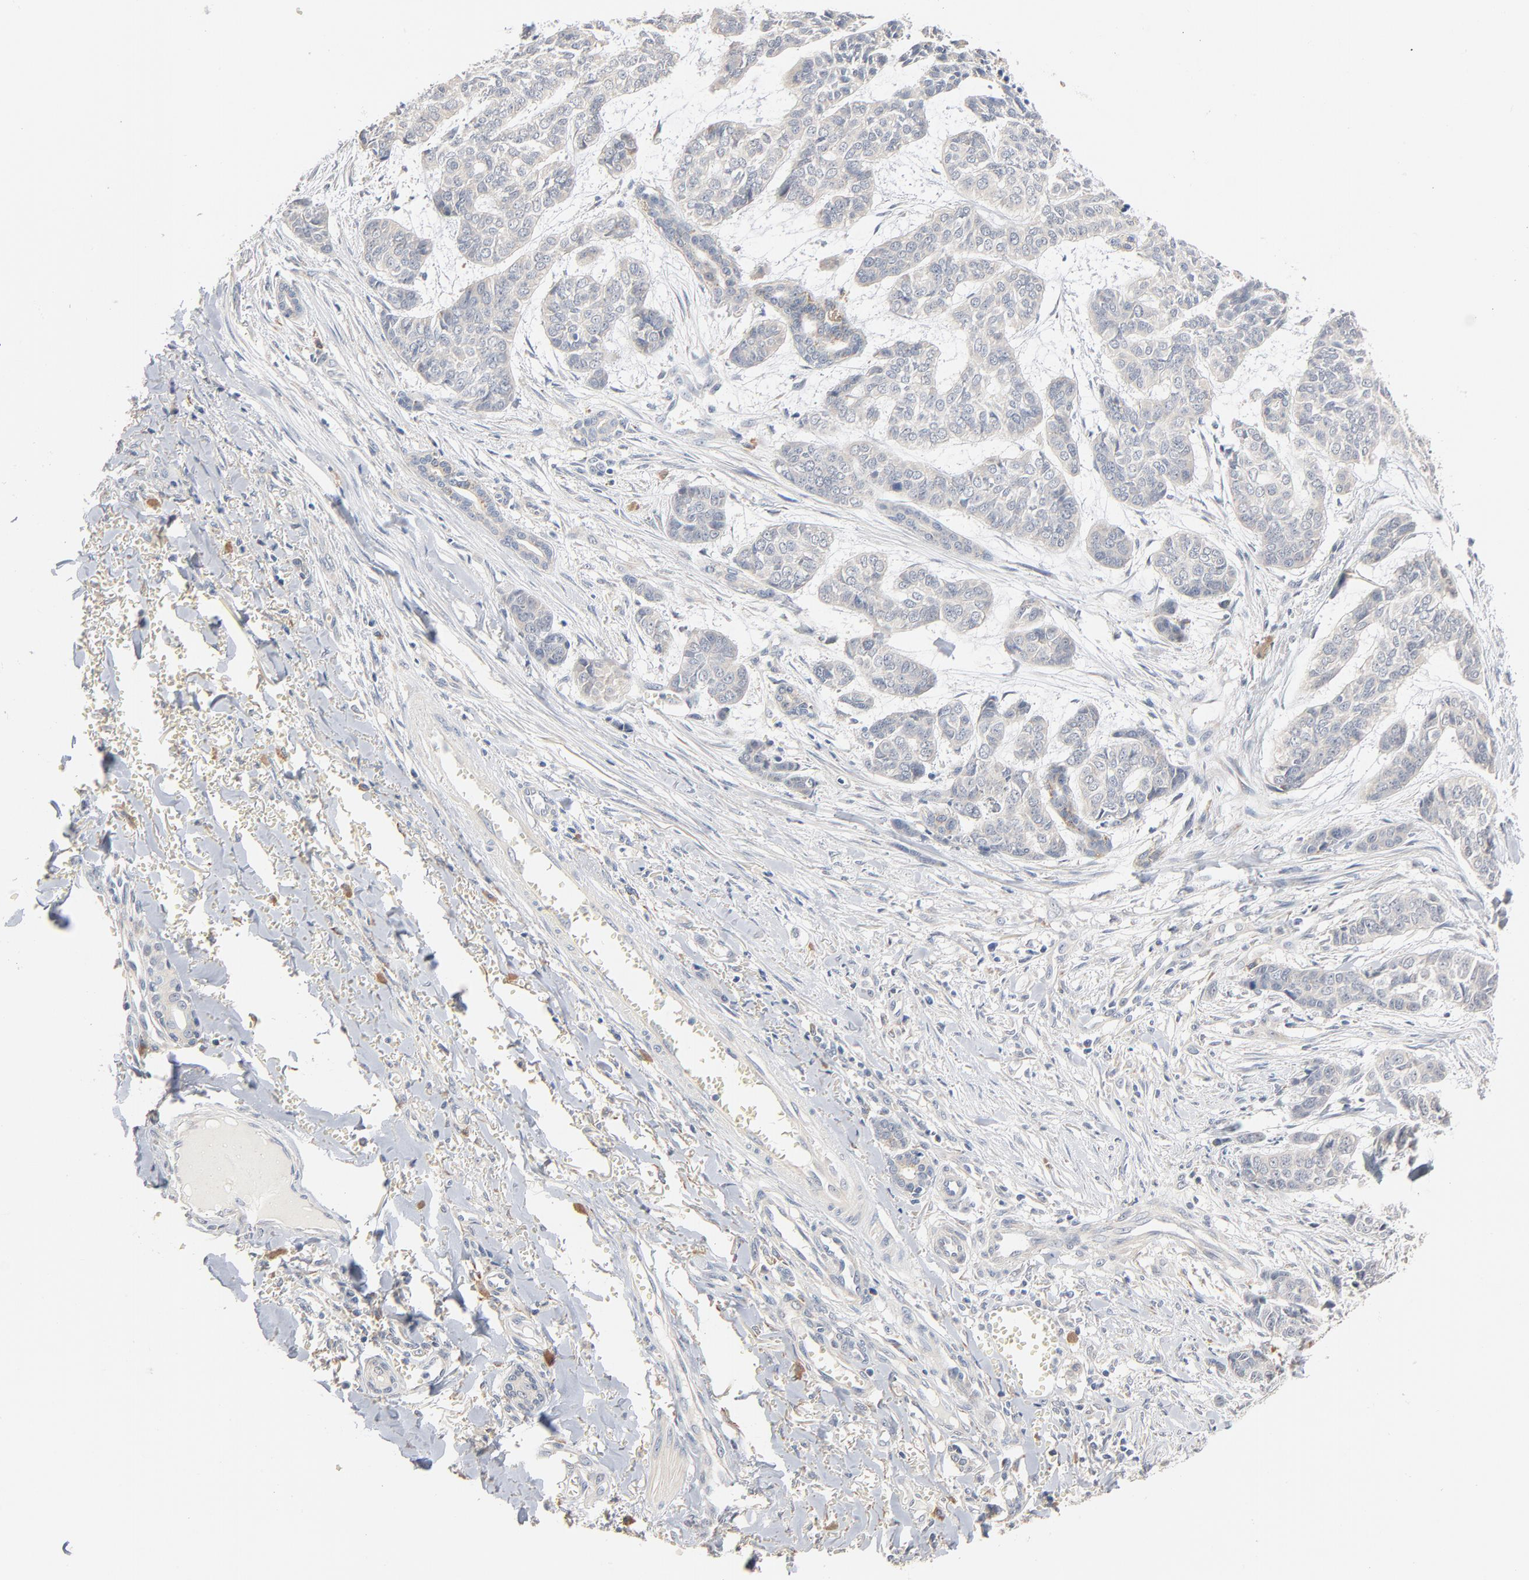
{"staining": {"intensity": "negative", "quantity": "none", "location": "none"}, "tissue": "skin cancer", "cell_type": "Tumor cells", "image_type": "cancer", "snomed": [{"axis": "morphology", "description": "Basal cell carcinoma"}, {"axis": "topography", "description": "Skin"}], "caption": "Image shows no significant protein positivity in tumor cells of skin basal cell carcinoma. (Immunohistochemistry, brightfield microscopy, high magnification).", "gene": "ZDHHC8", "patient": {"sex": "female", "age": 64}}